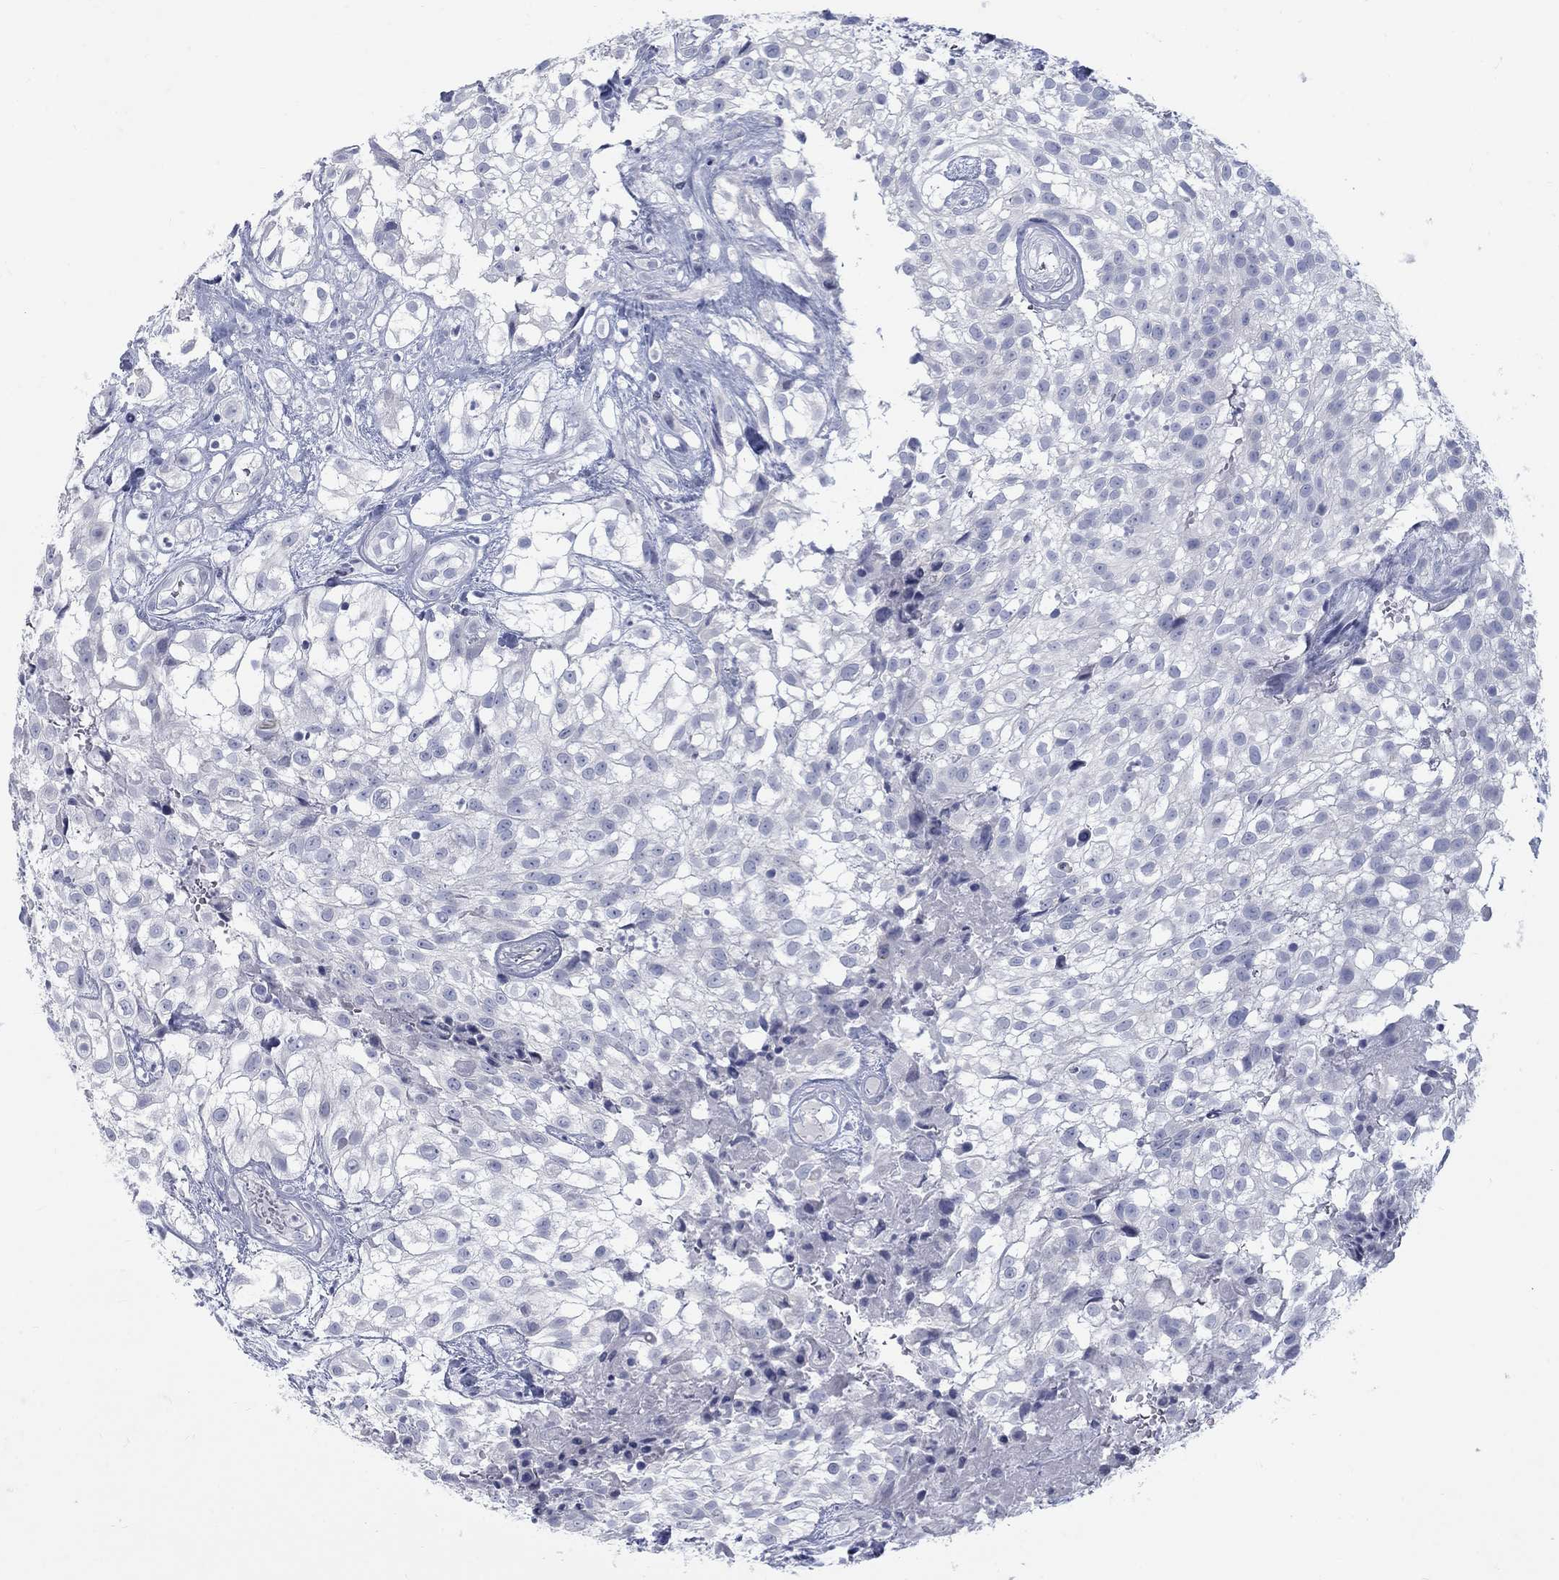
{"staining": {"intensity": "negative", "quantity": "none", "location": "none"}, "tissue": "urothelial cancer", "cell_type": "Tumor cells", "image_type": "cancer", "snomed": [{"axis": "morphology", "description": "Urothelial carcinoma, High grade"}, {"axis": "topography", "description": "Urinary bladder"}], "caption": "Photomicrograph shows no significant protein expression in tumor cells of urothelial cancer.", "gene": "RFTN2", "patient": {"sex": "male", "age": 56}}